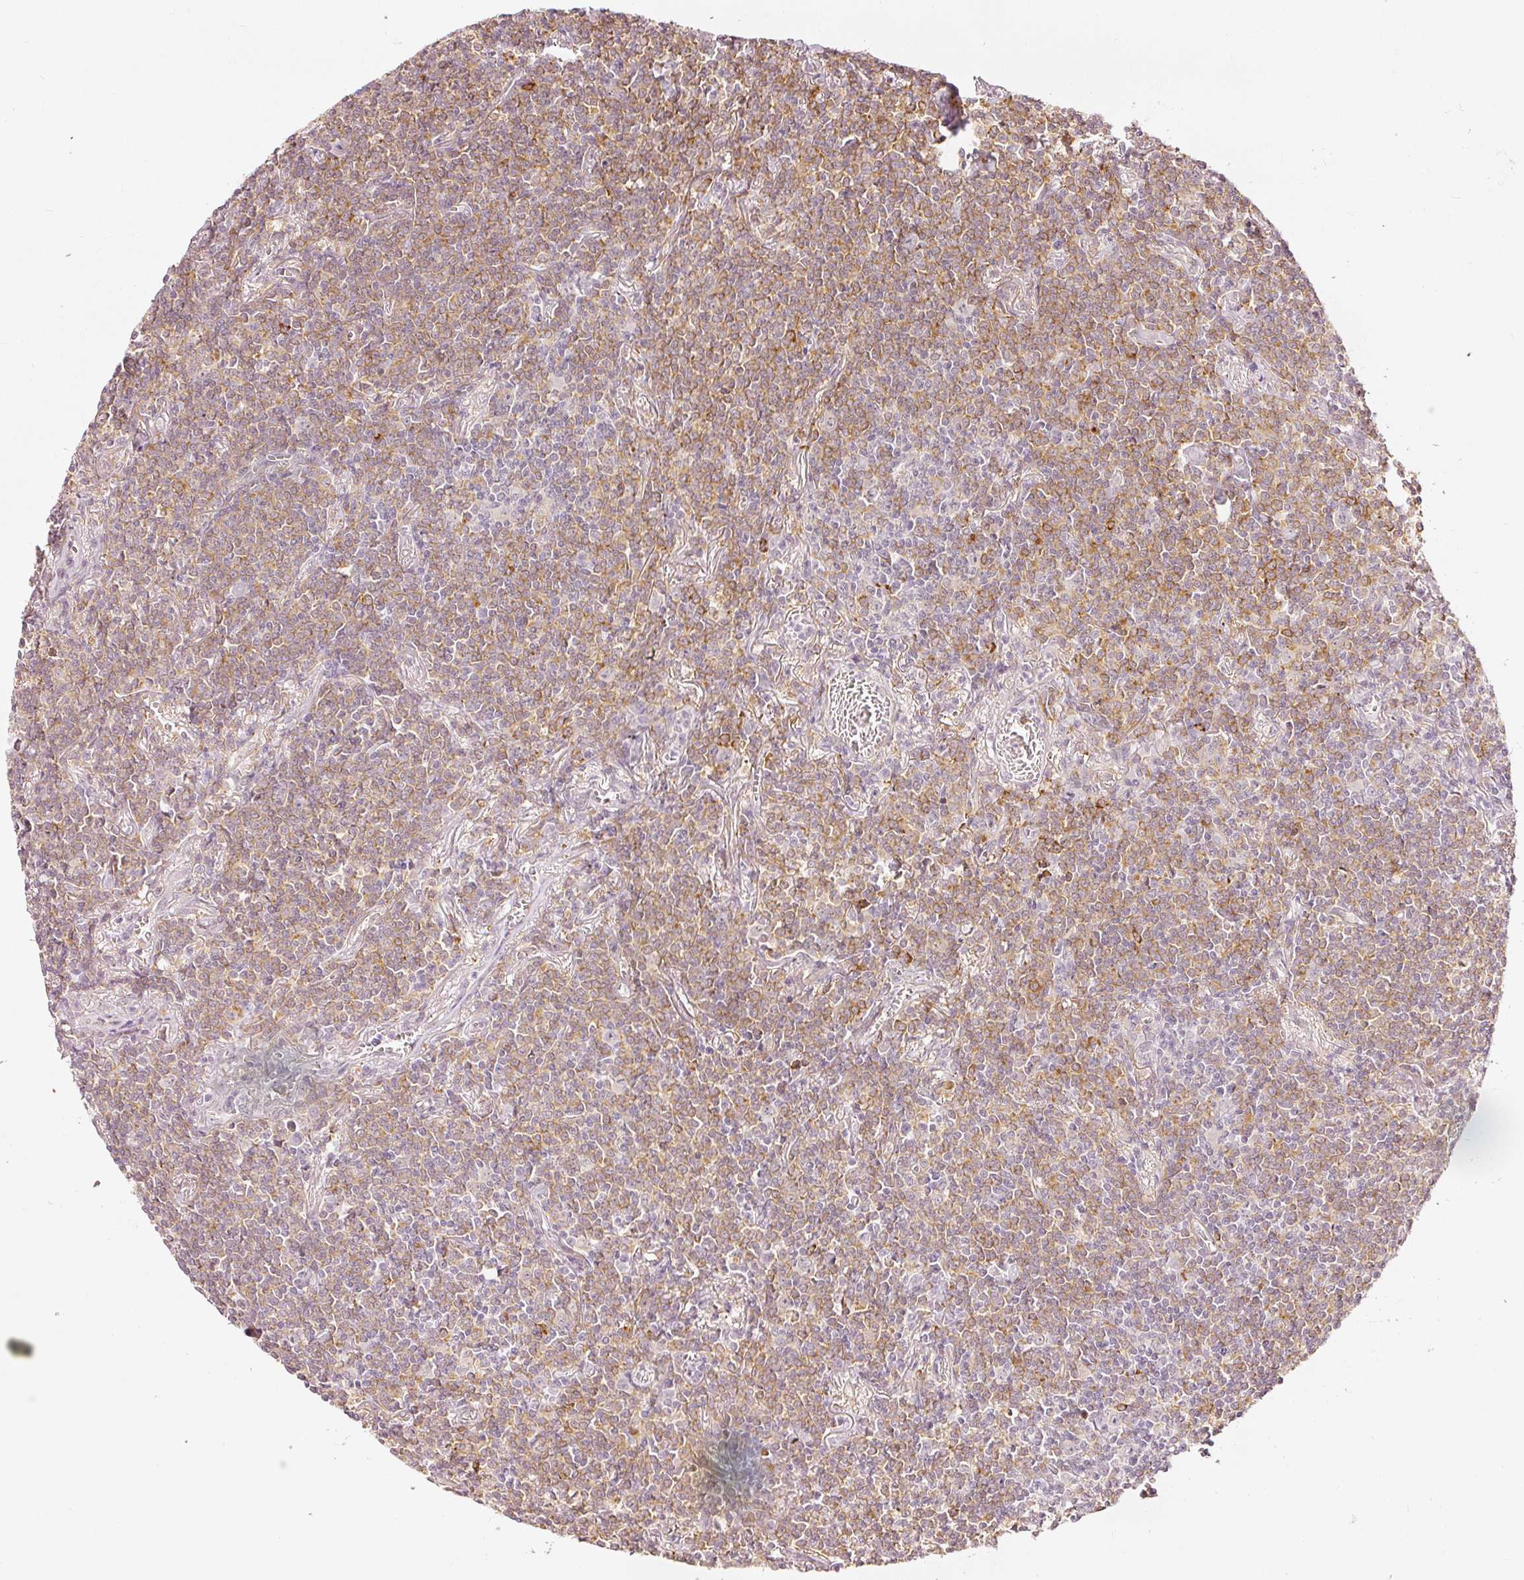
{"staining": {"intensity": "moderate", "quantity": ">75%", "location": "cytoplasmic/membranous"}, "tissue": "lymphoma", "cell_type": "Tumor cells", "image_type": "cancer", "snomed": [{"axis": "morphology", "description": "Malignant lymphoma, non-Hodgkin's type, Low grade"}, {"axis": "topography", "description": "Lung"}], "caption": "Immunohistochemistry photomicrograph of neoplastic tissue: lymphoma stained using IHC demonstrates medium levels of moderate protein expression localized specifically in the cytoplasmic/membranous of tumor cells, appearing as a cytoplasmic/membranous brown color.", "gene": "DRD2", "patient": {"sex": "female", "age": 71}}